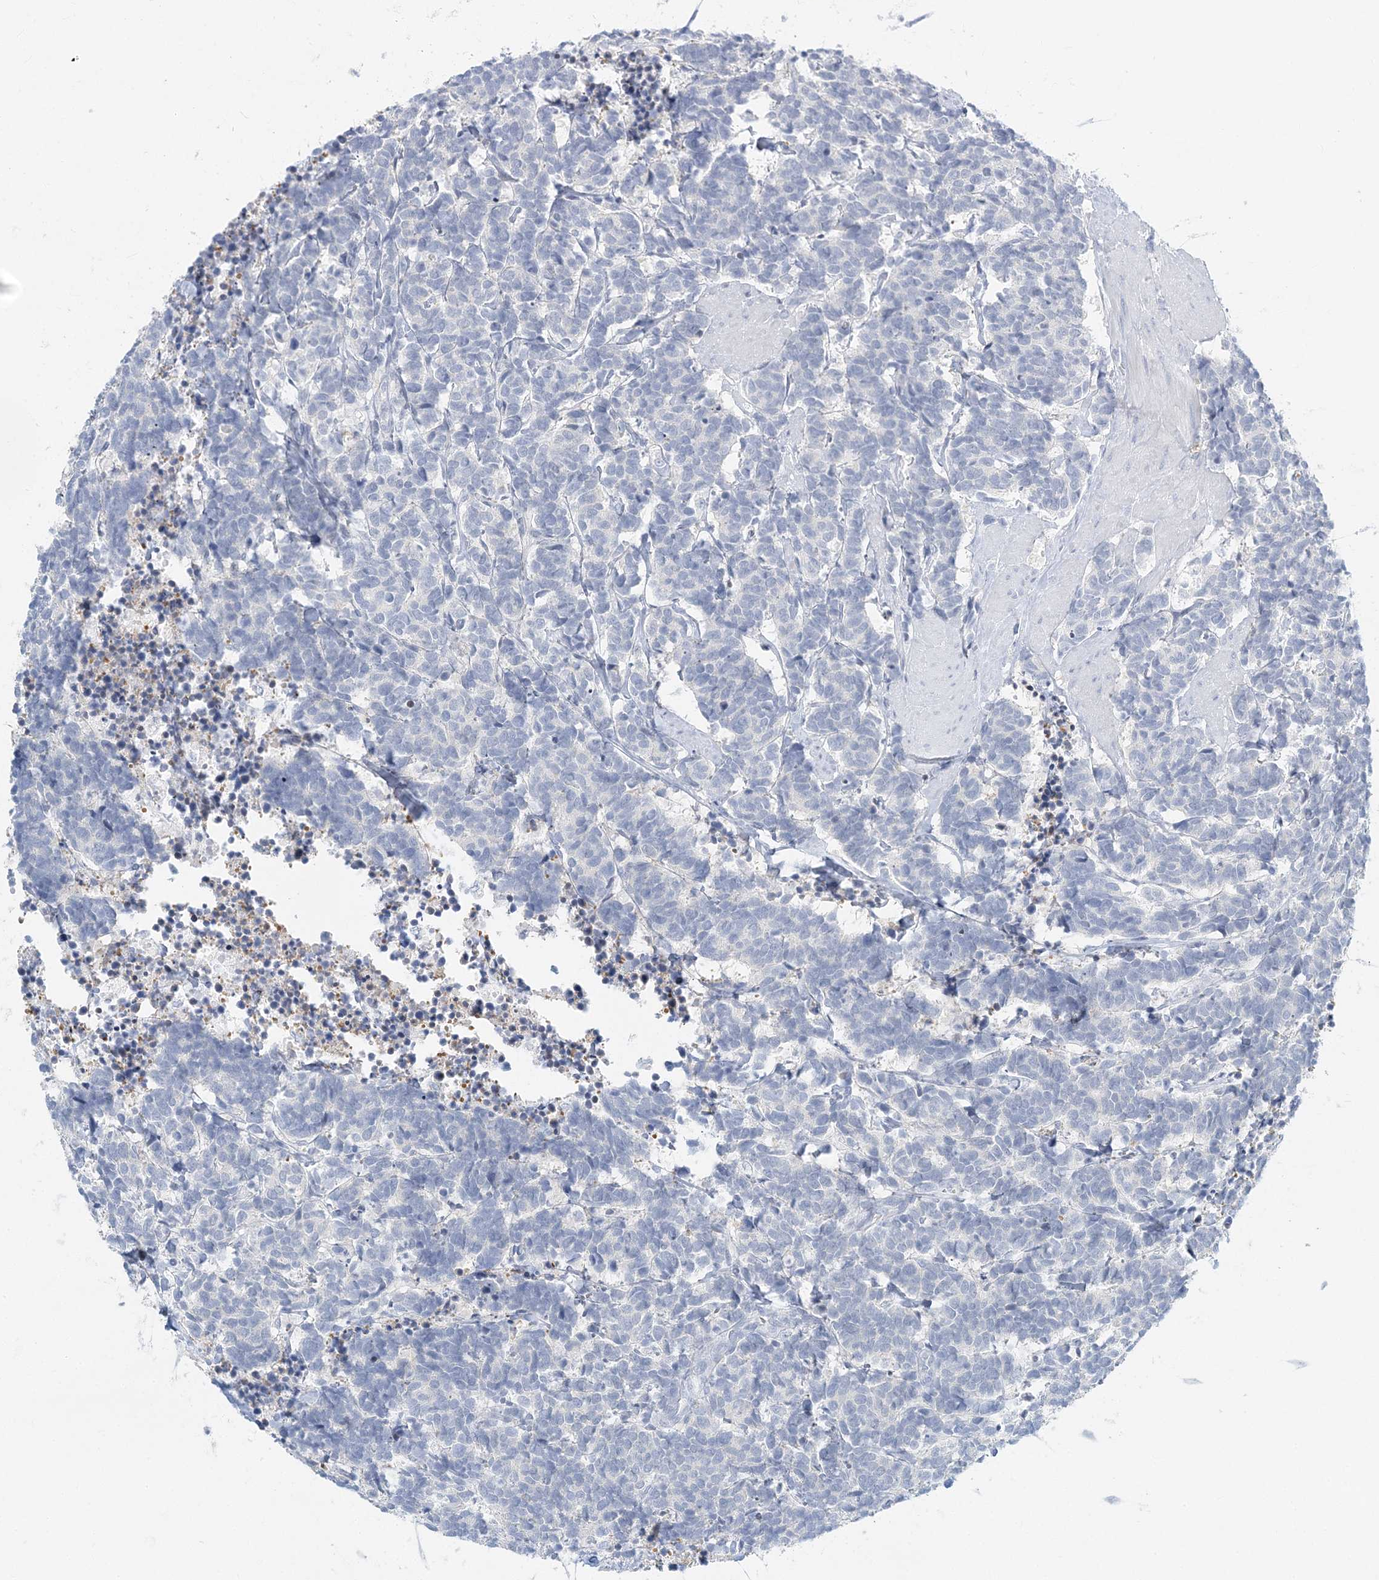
{"staining": {"intensity": "negative", "quantity": "none", "location": "none"}, "tissue": "carcinoid", "cell_type": "Tumor cells", "image_type": "cancer", "snomed": [{"axis": "morphology", "description": "Carcinoma, NOS"}, {"axis": "morphology", "description": "Carcinoid, malignant, NOS"}, {"axis": "topography", "description": "Urinary bladder"}], "caption": "Image shows no significant protein staining in tumor cells of carcinoid. (DAB (3,3'-diaminobenzidine) immunohistochemistry (IHC) with hematoxylin counter stain).", "gene": "VILL", "patient": {"sex": "male", "age": 57}}